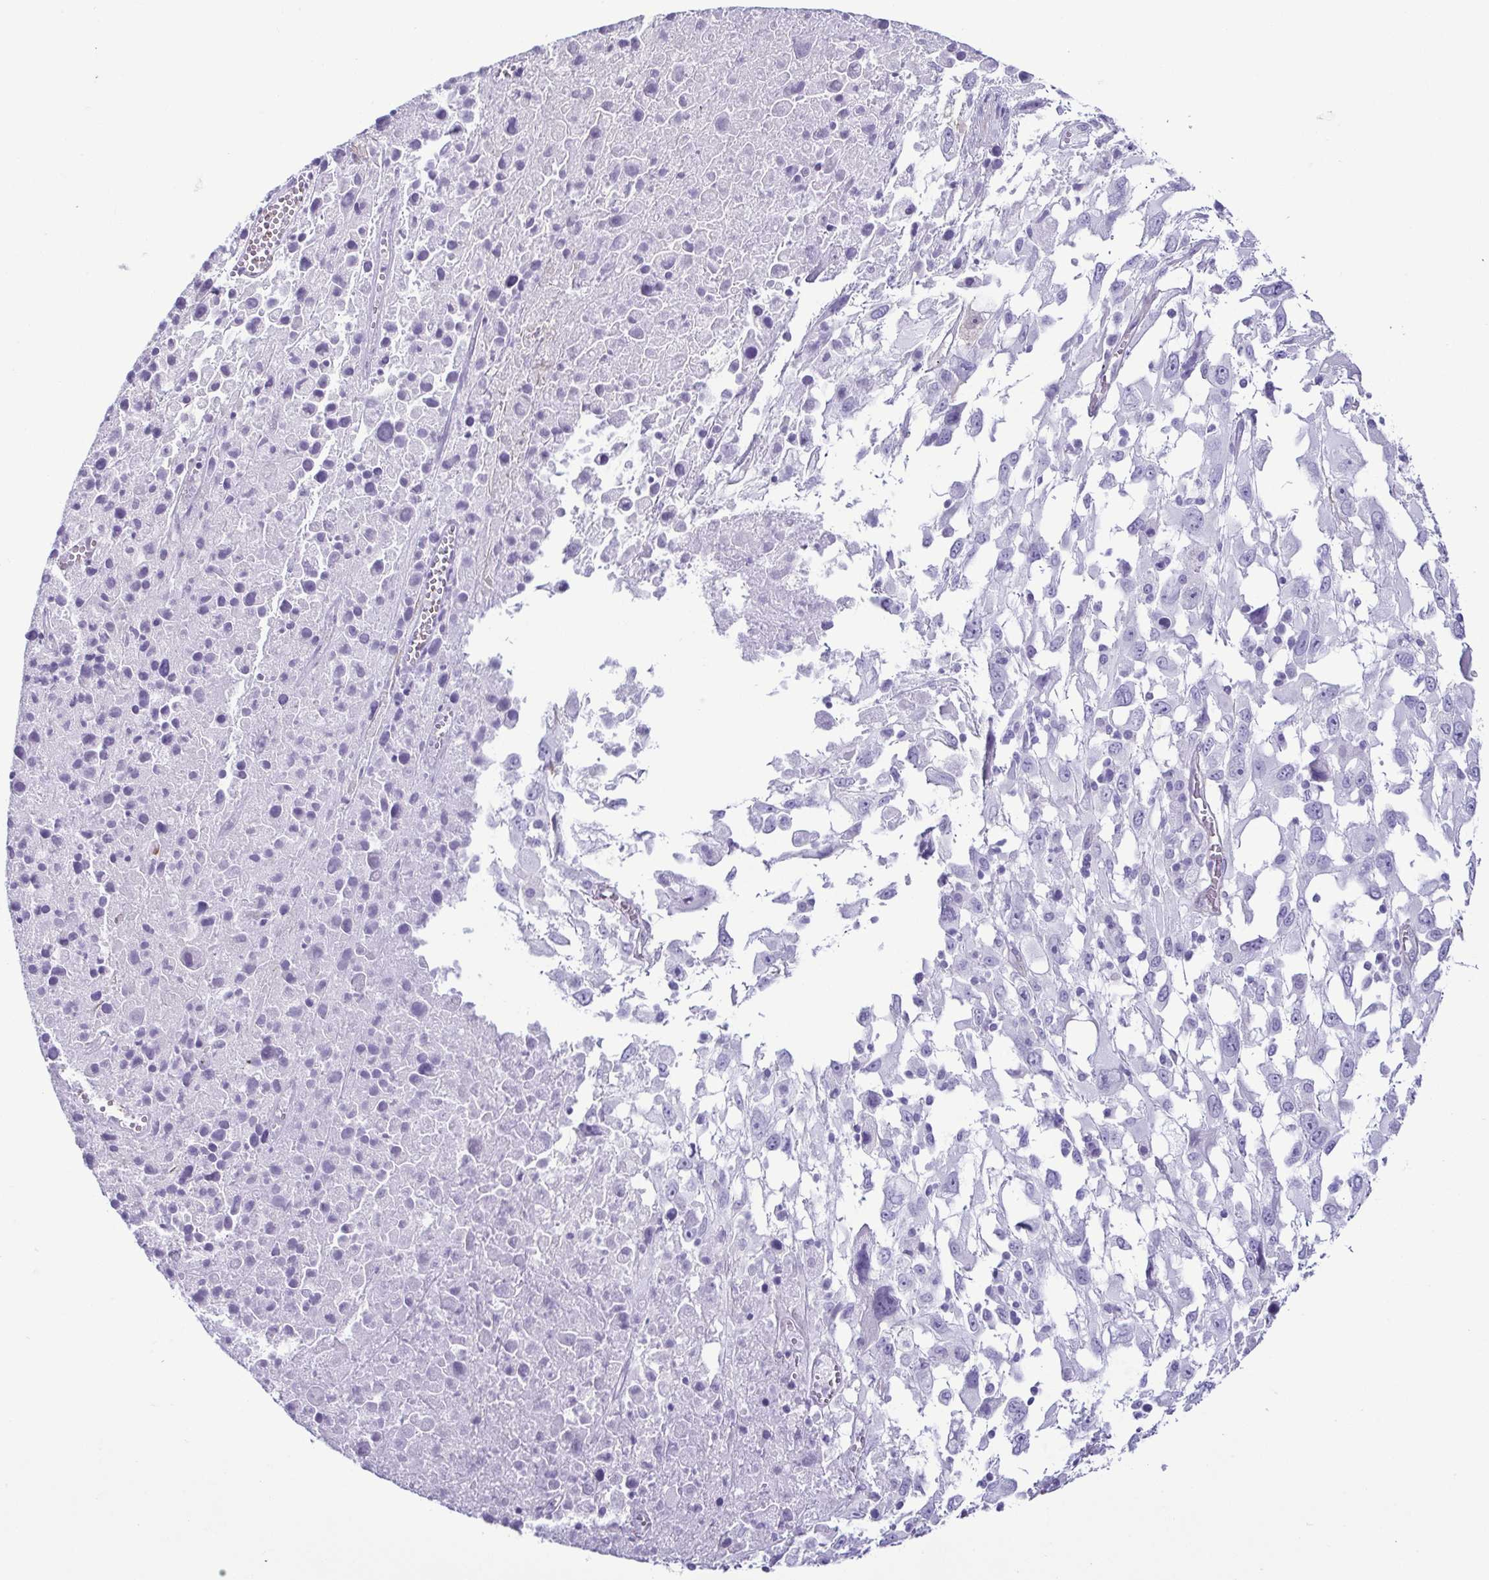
{"staining": {"intensity": "negative", "quantity": "none", "location": "none"}, "tissue": "melanoma", "cell_type": "Tumor cells", "image_type": "cancer", "snomed": [{"axis": "morphology", "description": "Malignant melanoma, Metastatic site"}, {"axis": "topography", "description": "Soft tissue"}], "caption": "IHC image of malignant melanoma (metastatic site) stained for a protein (brown), which displays no positivity in tumor cells. The staining is performed using DAB (3,3'-diaminobenzidine) brown chromogen with nuclei counter-stained in using hematoxylin.", "gene": "CASP14", "patient": {"sex": "male", "age": 50}}